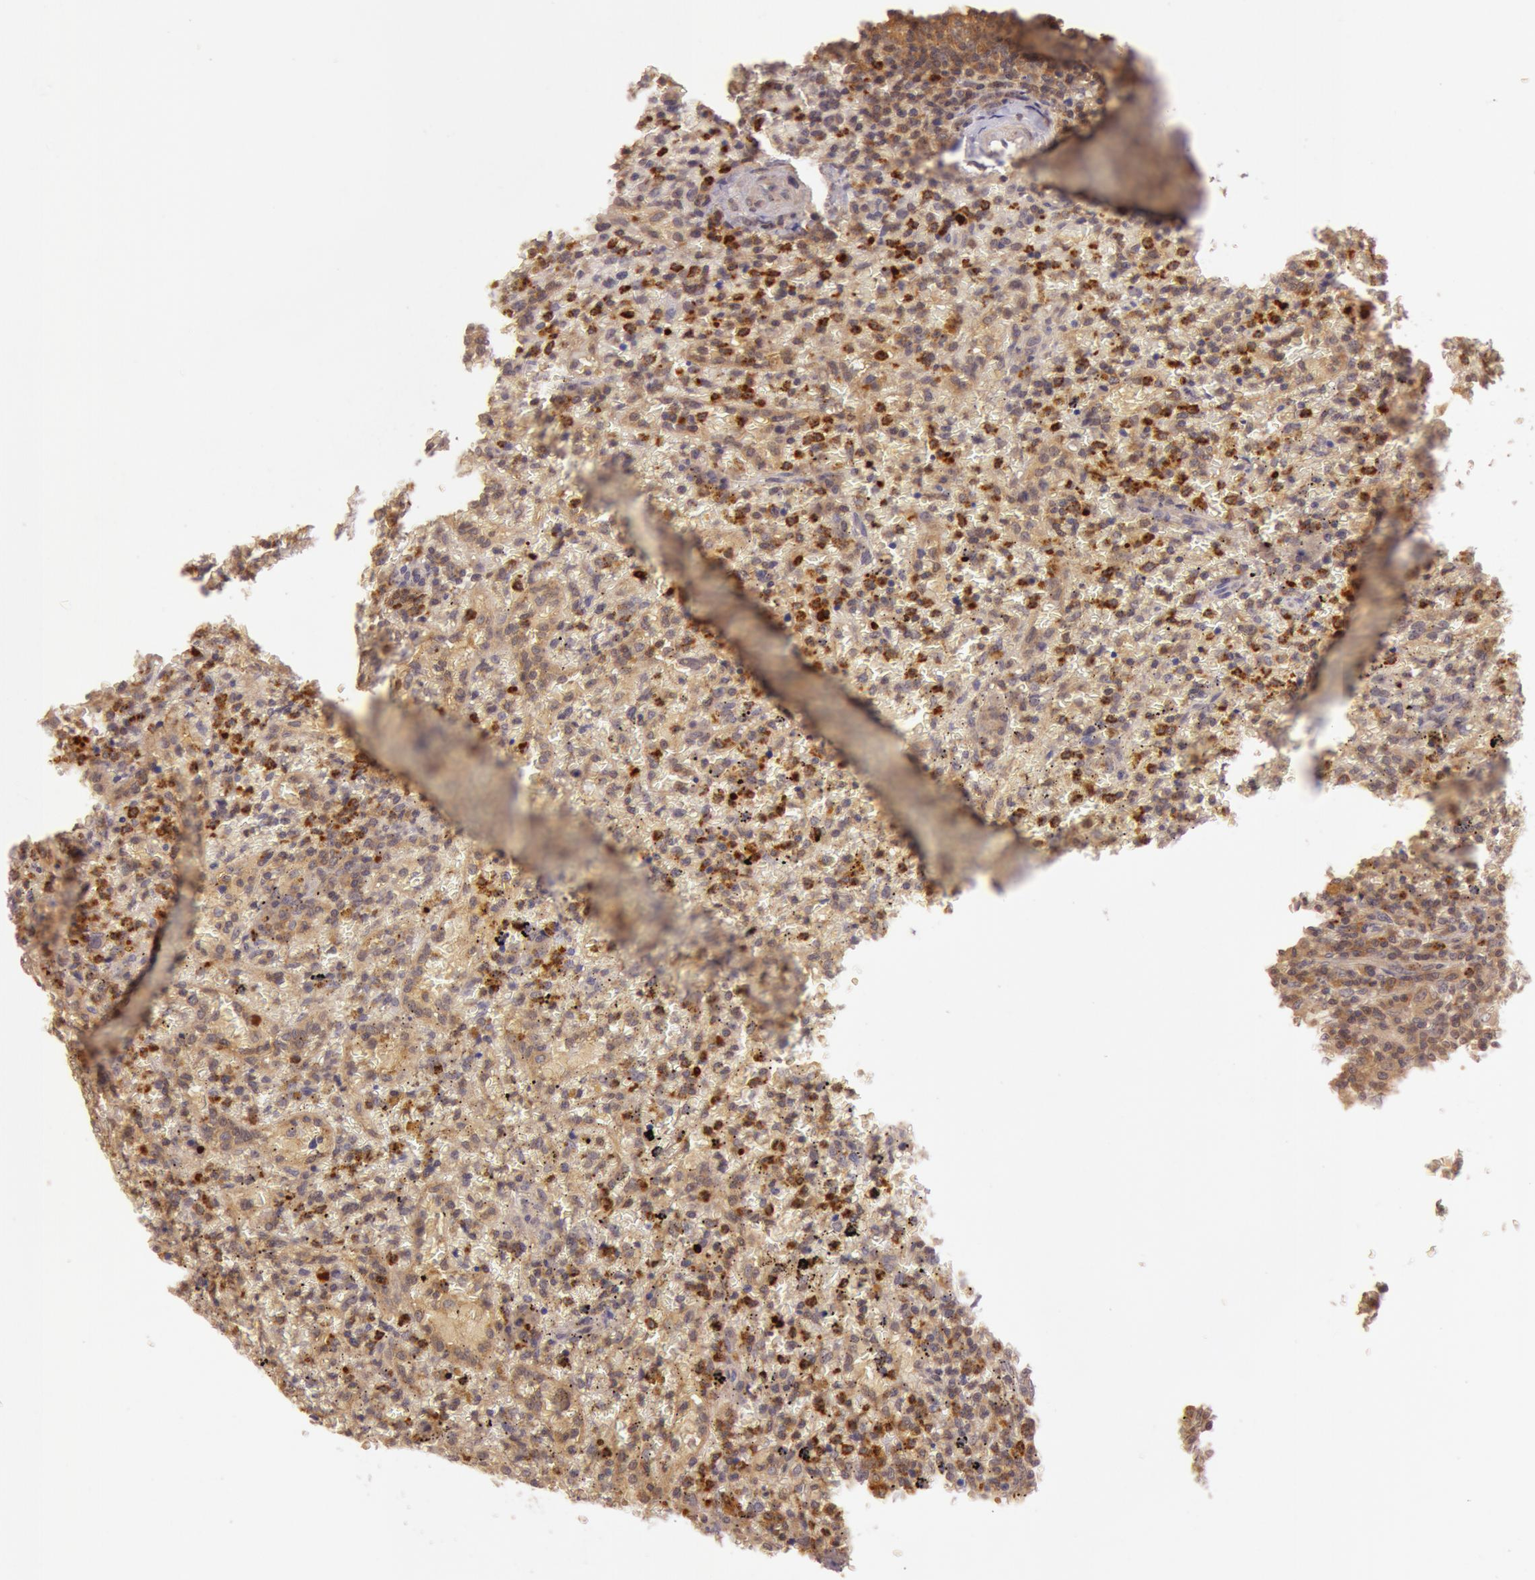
{"staining": {"intensity": "moderate", "quantity": ">75%", "location": "cytoplasmic/membranous"}, "tissue": "lymphoma", "cell_type": "Tumor cells", "image_type": "cancer", "snomed": [{"axis": "morphology", "description": "Malignant lymphoma, non-Hodgkin's type, High grade"}, {"axis": "topography", "description": "Spleen"}, {"axis": "topography", "description": "Lymph node"}], "caption": "DAB immunohistochemical staining of human malignant lymphoma, non-Hodgkin's type (high-grade) reveals moderate cytoplasmic/membranous protein positivity in about >75% of tumor cells. (DAB IHC with brightfield microscopy, high magnification).", "gene": "ATG2B", "patient": {"sex": "female", "age": 70}}